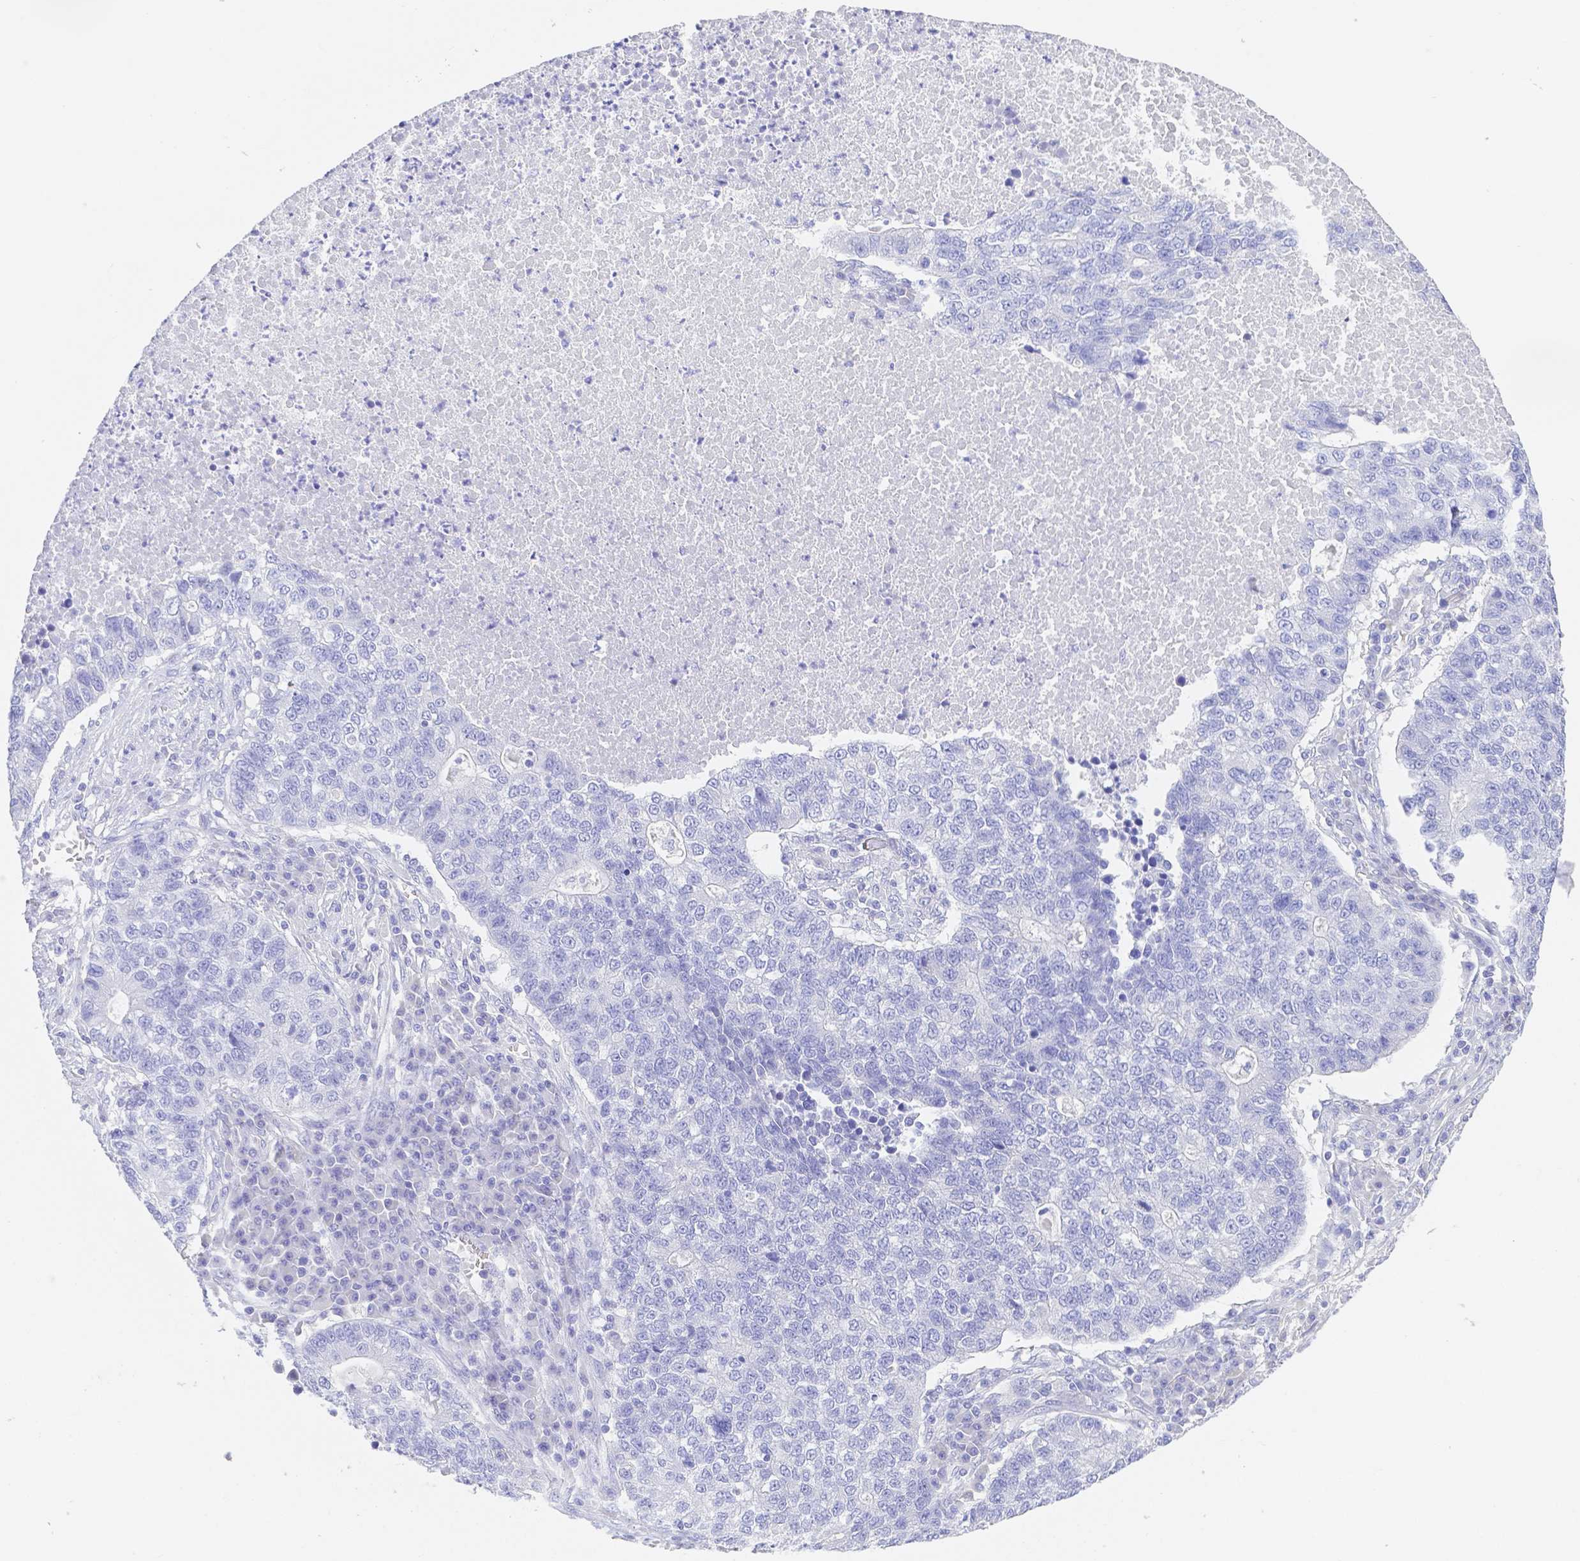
{"staining": {"intensity": "negative", "quantity": "none", "location": "none"}, "tissue": "lung cancer", "cell_type": "Tumor cells", "image_type": "cancer", "snomed": [{"axis": "morphology", "description": "Adenocarcinoma, NOS"}, {"axis": "topography", "description": "Lung"}], "caption": "IHC histopathology image of lung cancer stained for a protein (brown), which exhibits no staining in tumor cells. The staining was performed using DAB to visualize the protein expression in brown, while the nuclei were stained in blue with hematoxylin (Magnification: 20x).", "gene": "ZG16B", "patient": {"sex": "male", "age": 57}}